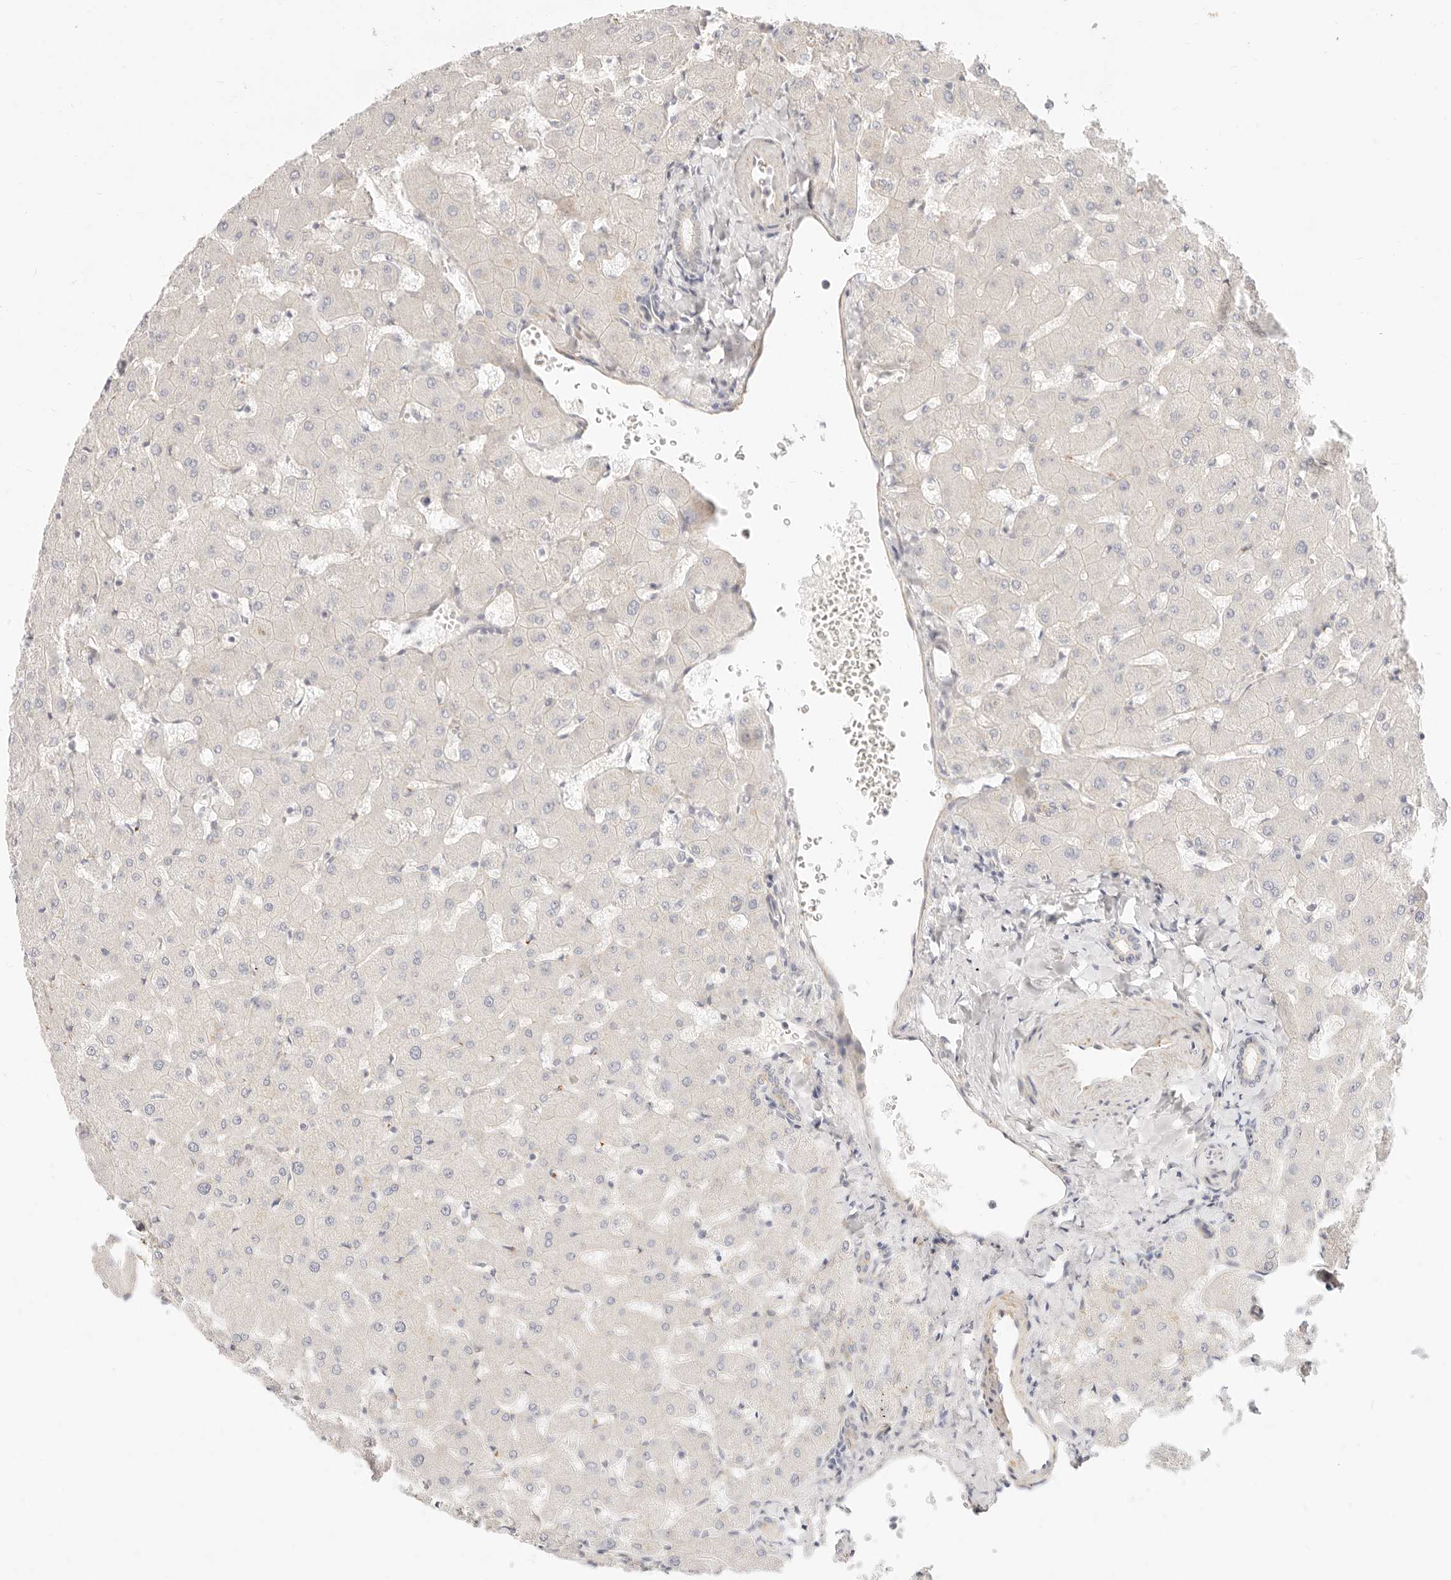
{"staining": {"intensity": "negative", "quantity": "none", "location": "none"}, "tissue": "liver", "cell_type": "Cholangiocytes", "image_type": "normal", "snomed": [{"axis": "morphology", "description": "Normal tissue, NOS"}, {"axis": "topography", "description": "Liver"}], "caption": "Cholangiocytes are negative for protein expression in normal human liver.", "gene": "UBXN10", "patient": {"sex": "female", "age": 63}}